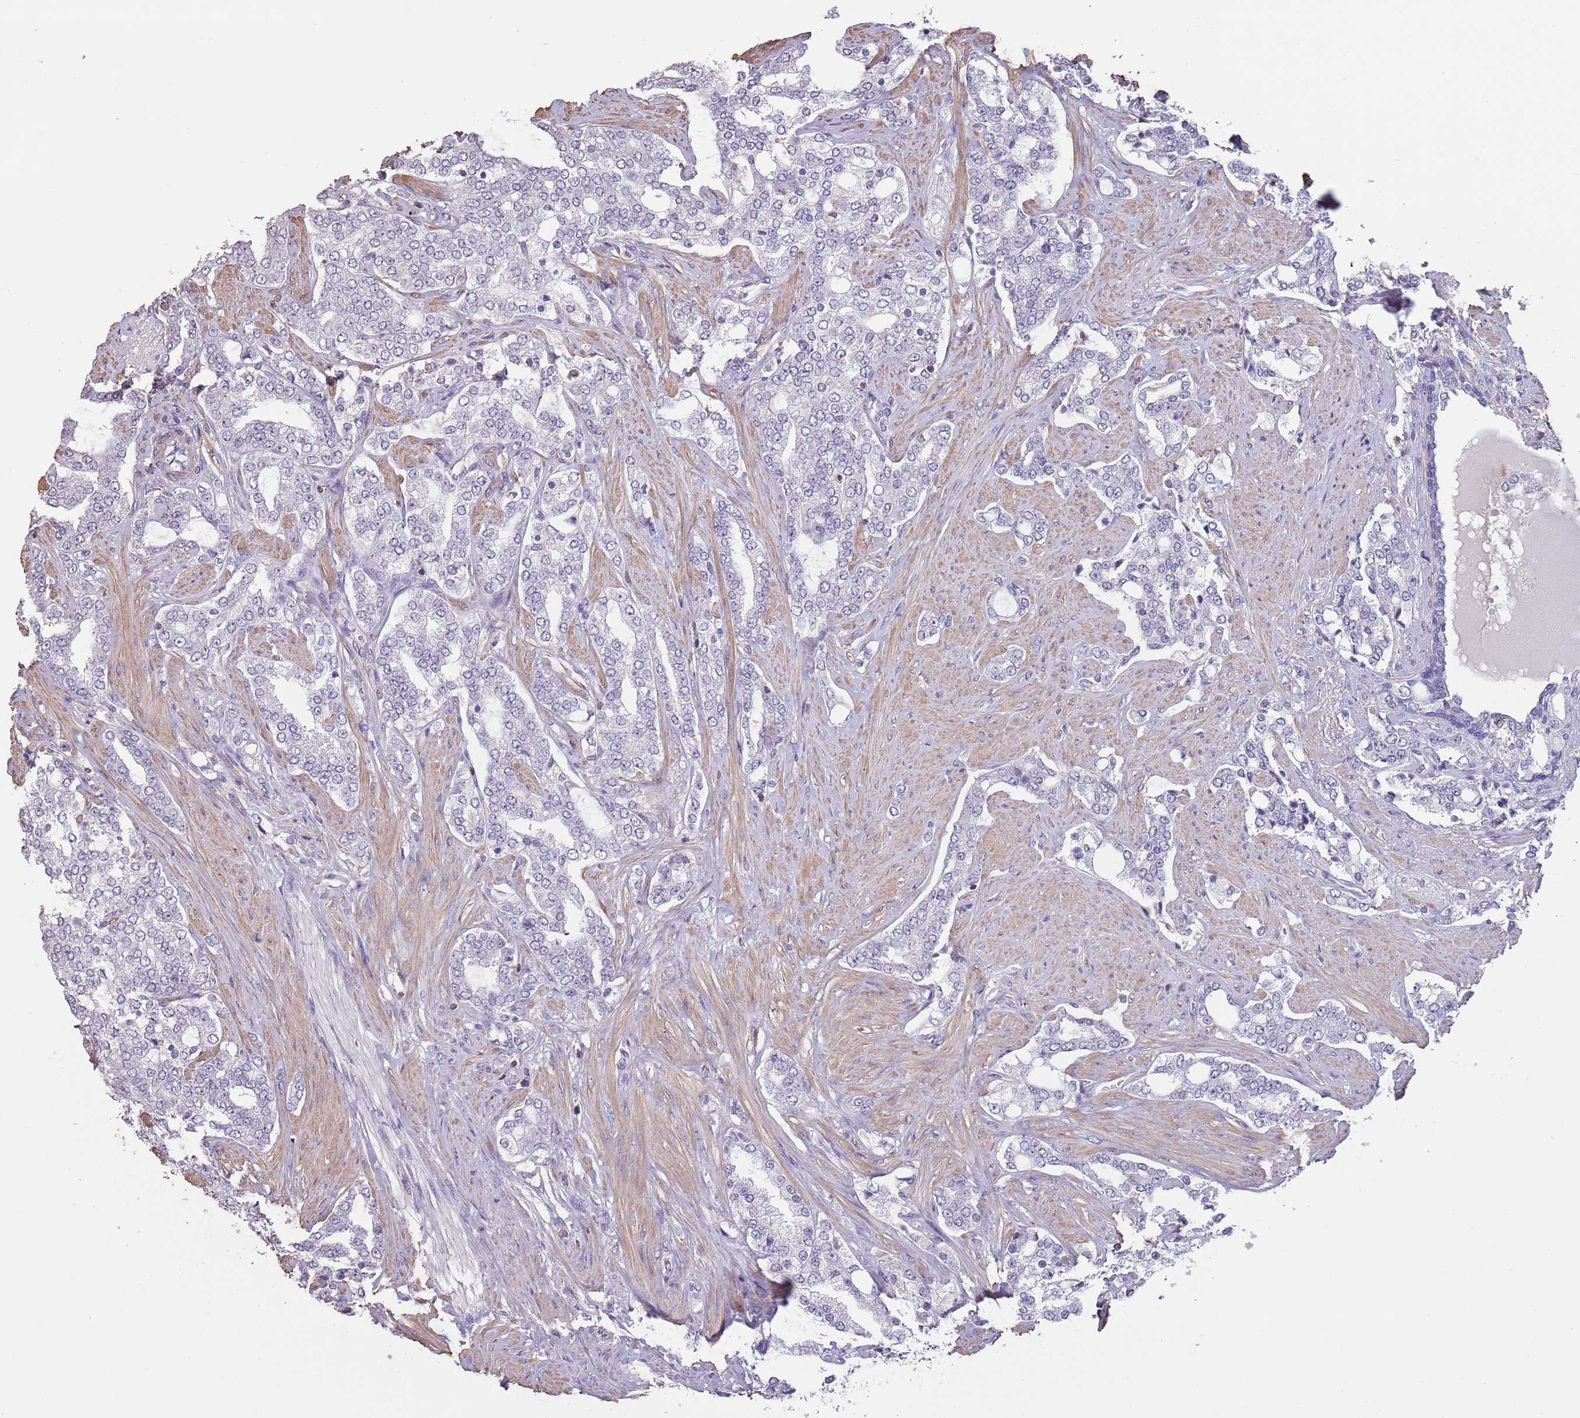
{"staining": {"intensity": "negative", "quantity": "none", "location": "none"}, "tissue": "prostate cancer", "cell_type": "Tumor cells", "image_type": "cancer", "snomed": [{"axis": "morphology", "description": "Adenocarcinoma, High grade"}, {"axis": "topography", "description": "Prostate"}], "caption": "There is no significant positivity in tumor cells of prostate cancer.", "gene": "SUN5", "patient": {"sex": "male", "age": 64}}